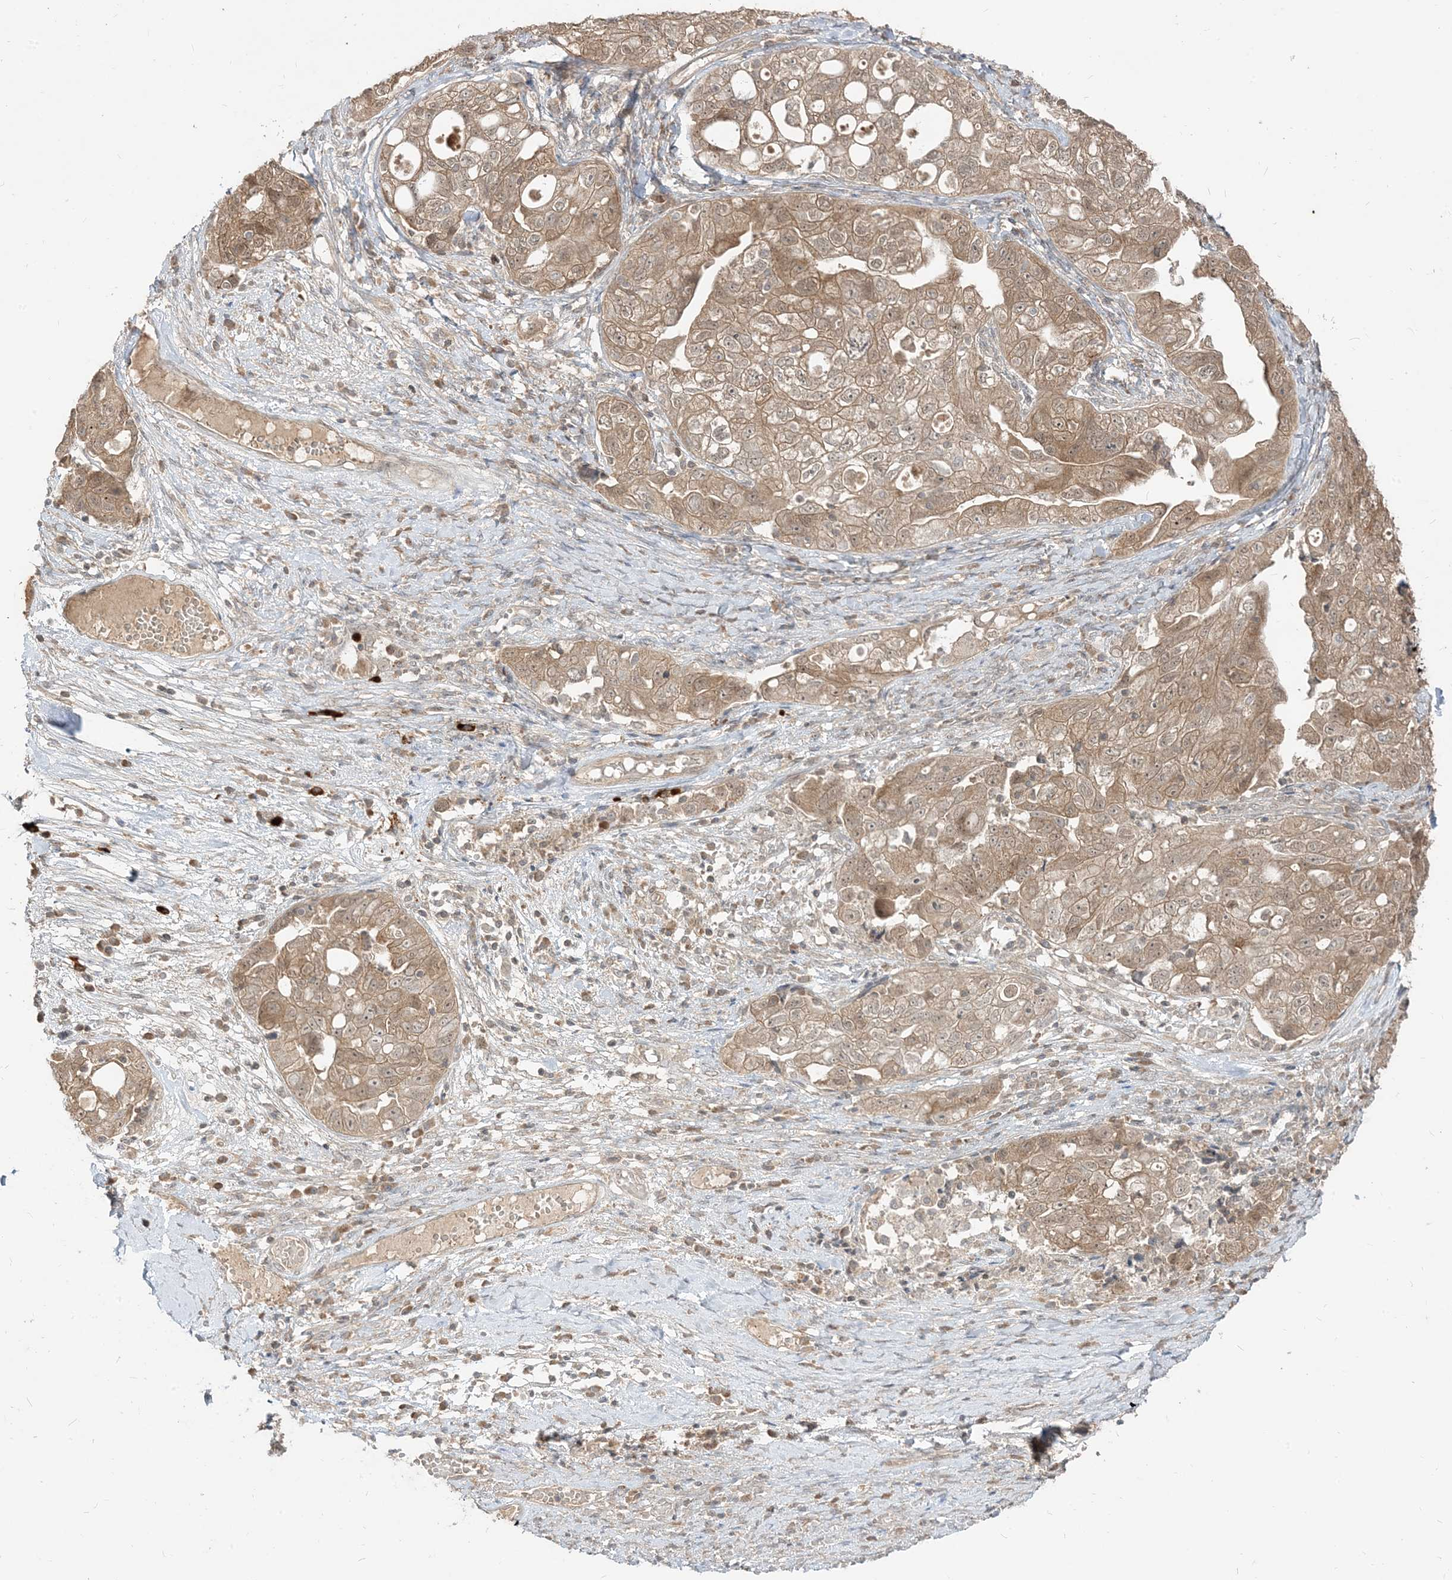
{"staining": {"intensity": "weak", "quantity": ">75%", "location": "cytoplasmic/membranous,nuclear"}, "tissue": "ovarian cancer", "cell_type": "Tumor cells", "image_type": "cancer", "snomed": [{"axis": "morphology", "description": "Carcinoma, NOS"}, {"axis": "morphology", "description": "Cystadenocarcinoma, serous, NOS"}, {"axis": "topography", "description": "Ovary"}], "caption": "Brown immunohistochemical staining in human carcinoma (ovarian) exhibits weak cytoplasmic/membranous and nuclear staining in about >75% of tumor cells.", "gene": "TBCC", "patient": {"sex": "female", "age": 69}}